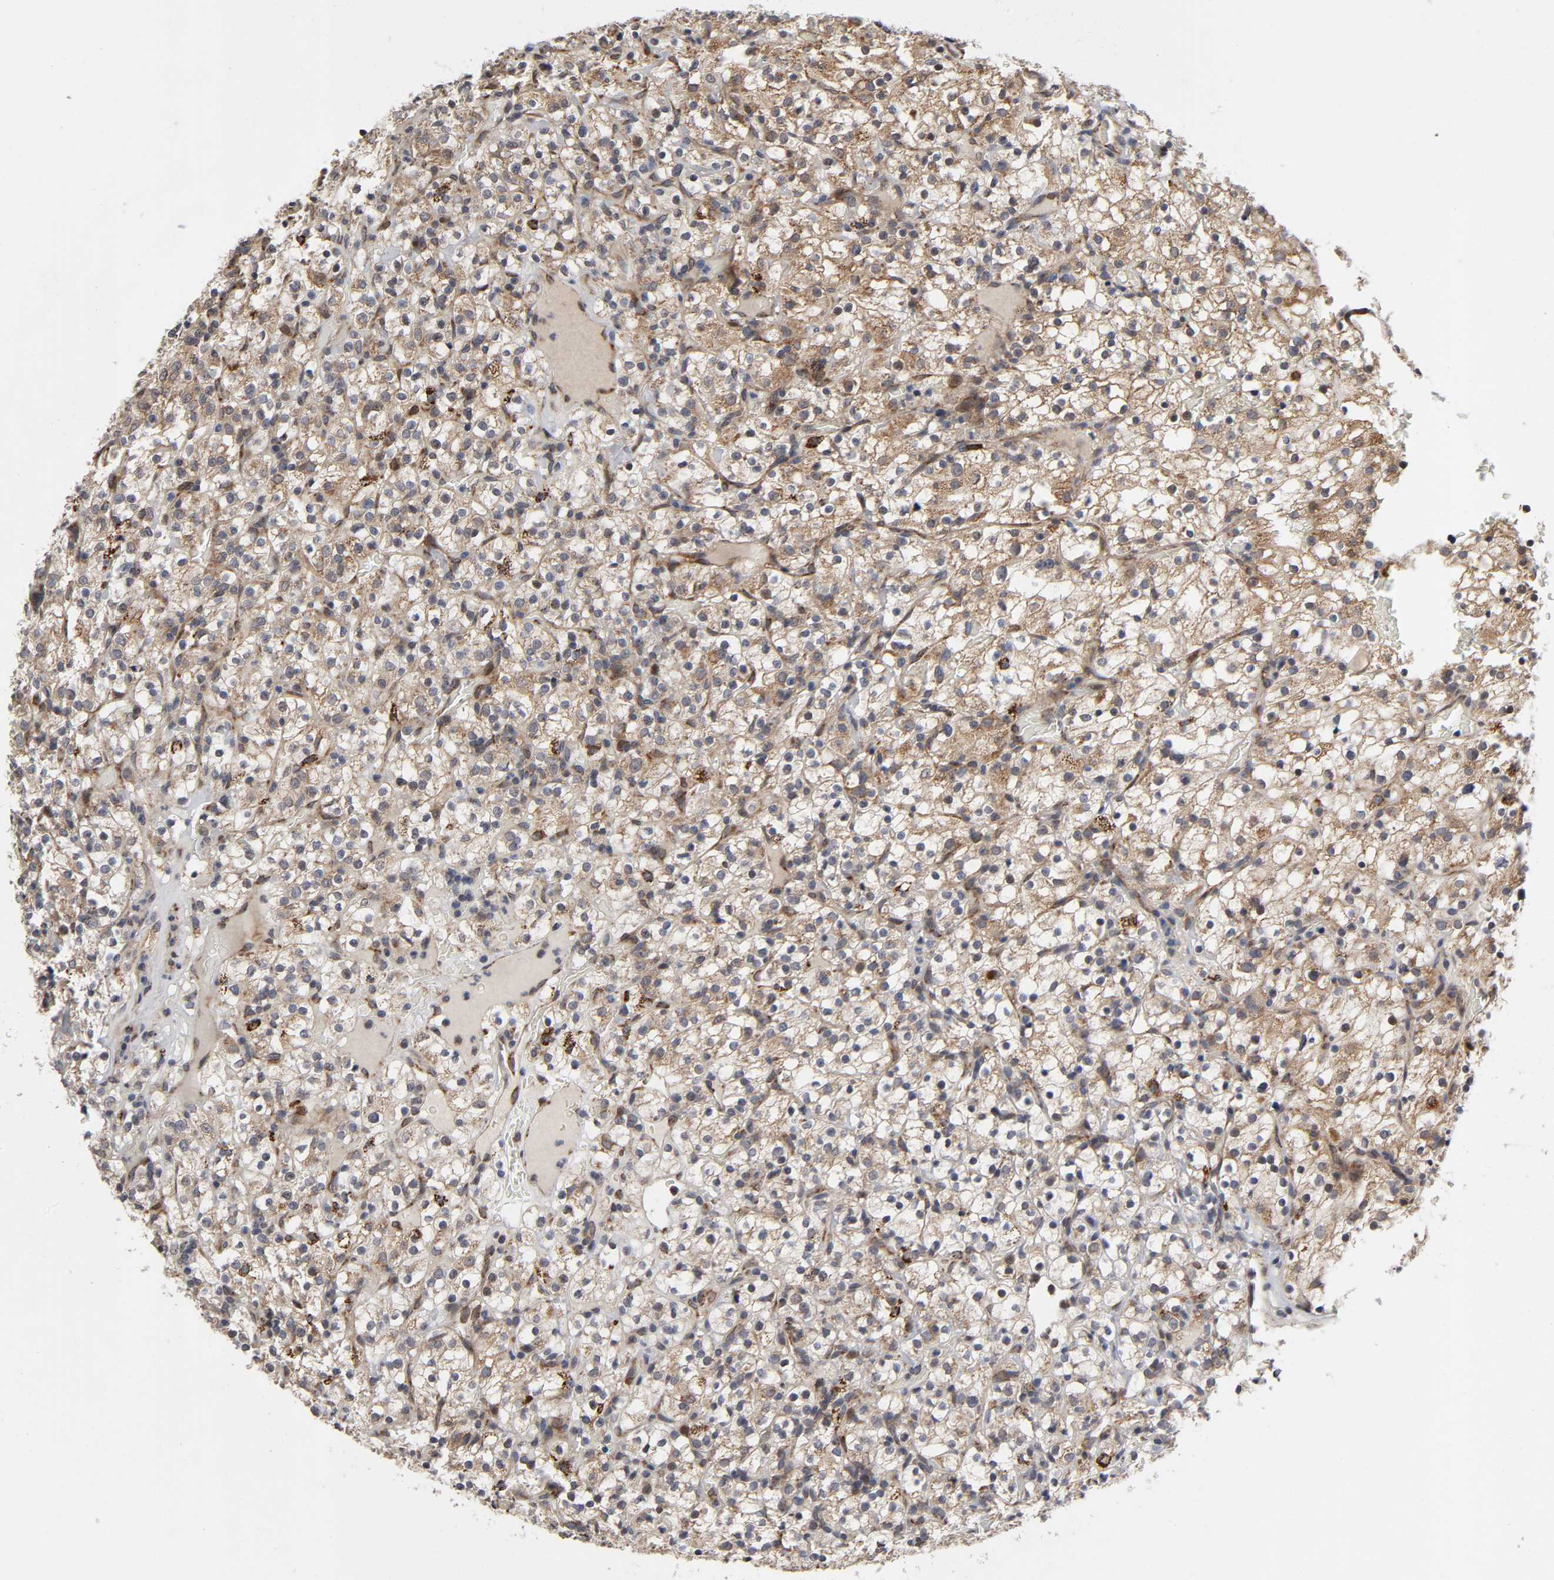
{"staining": {"intensity": "moderate", "quantity": ">75%", "location": "cytoplasmic/membranous"}, "tissue": "renal cancer", "cell_type": "Tumor cells", "image_type": "cancer", "snomed": [{"axis": "morphology", "description": "Normal tissue, NOS"}, {"axis": "morphology", "description": "Adenocarcinoma, NOS"}, {"axis": "topography", "description": "Kidney"}], "caption": "There is medium levels of moderate cytoplasmic/membranous positivity in tumor cells of renal cancer (adenocarcinoma), as demonstrated by immunohistochemical staining (brown color).", "gene": "SLC30A9", "patient": {"sex": "female", "age": 72}}